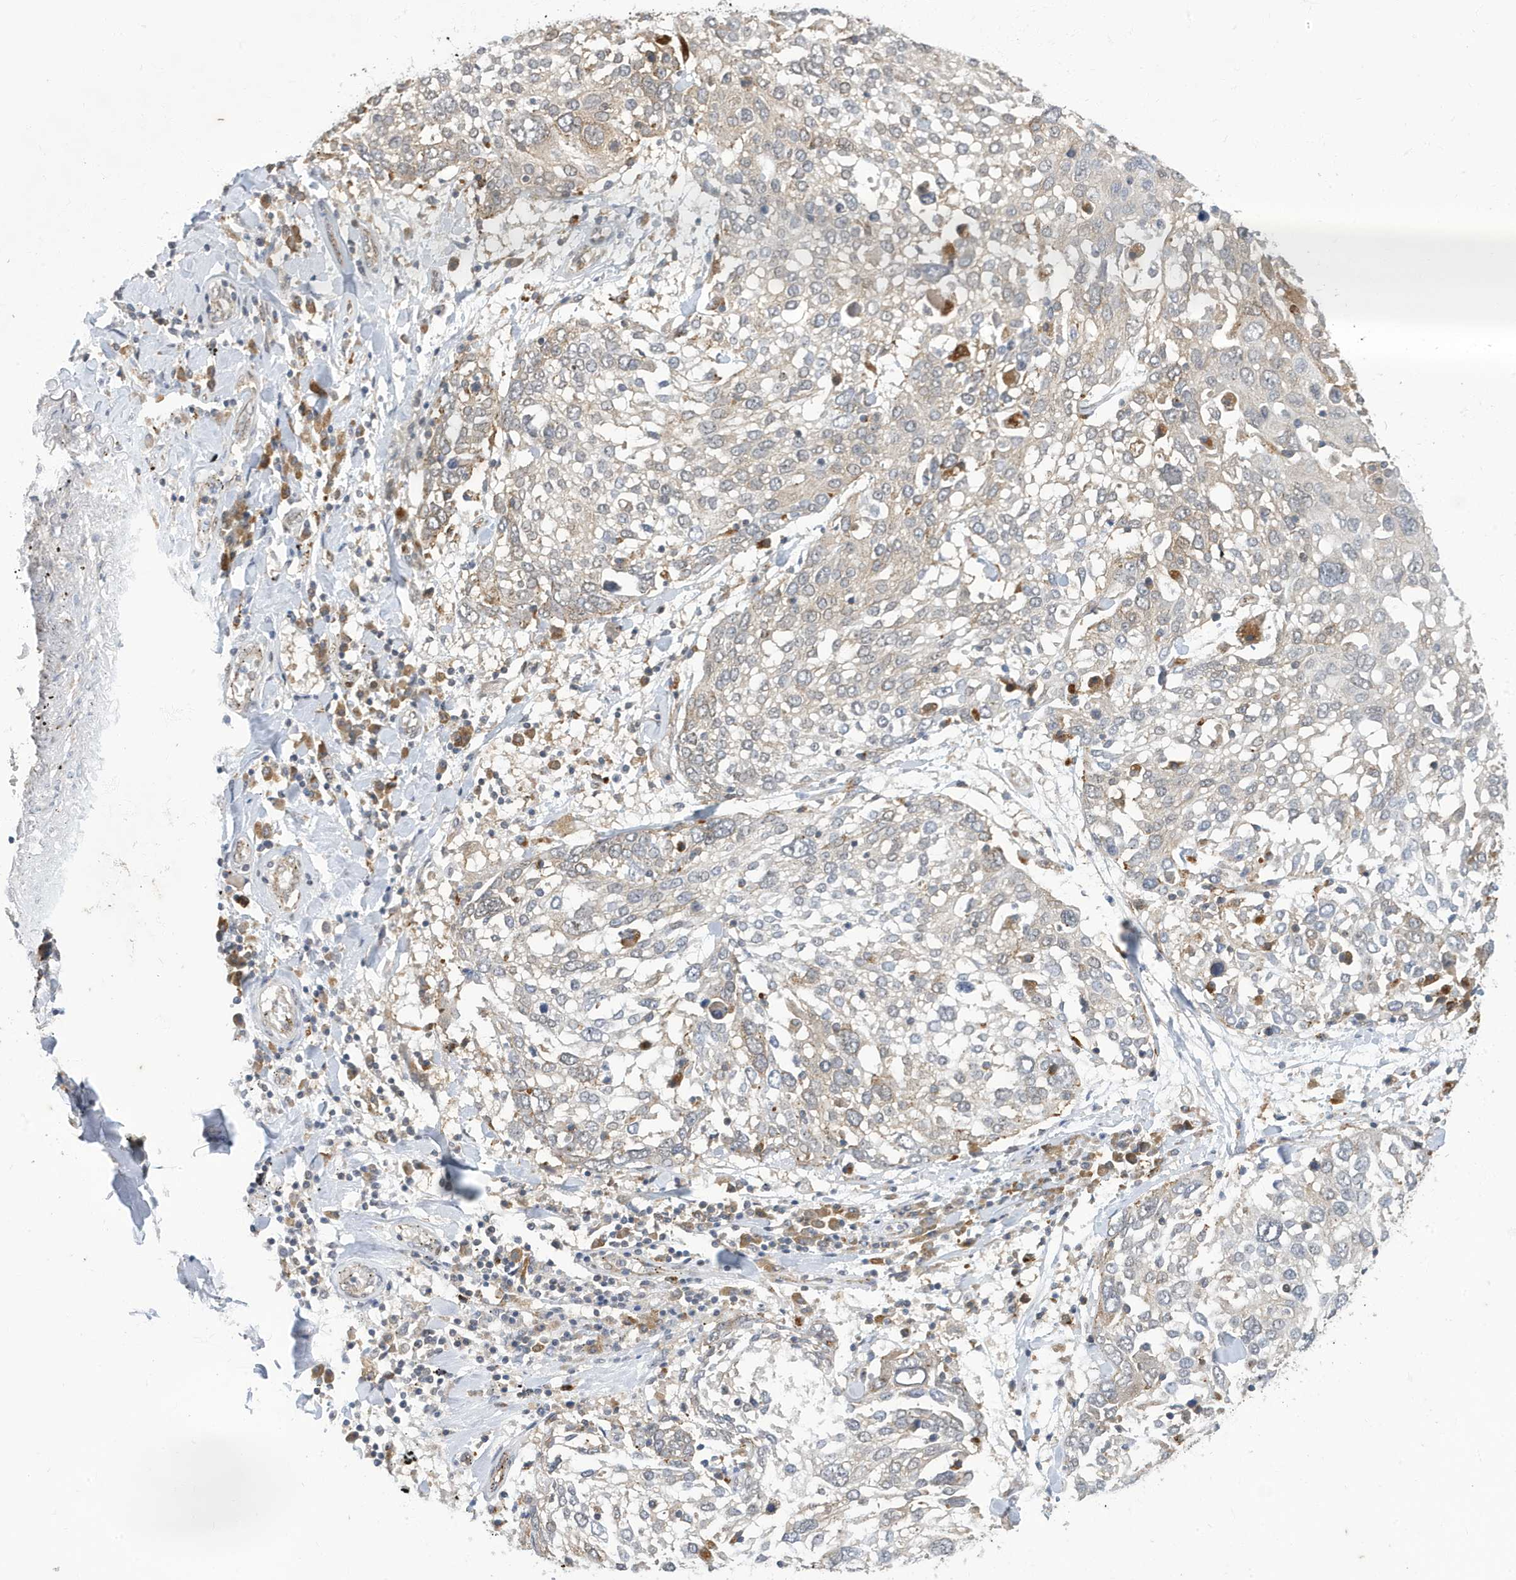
{"staining": {"intensity": "weak", "quantity": "<25%", "location": "cytoplasmic/membranous"}, "tissue": "lung cancer", "cell_type": "Tumor cells", "image_type": "cancer", "snomed": [{"axis": "morphology", "description": "Squamous cell carcinoma, NOS"}, {"axis": "topography", "description": "Lung"}], "caption": "Protein analysis of lung cancer (squamous cell carcinoma) shows no significant expression in tumor cells.", "gene": "ZNF507", "patient": {"sex": "male", "age": 65}}